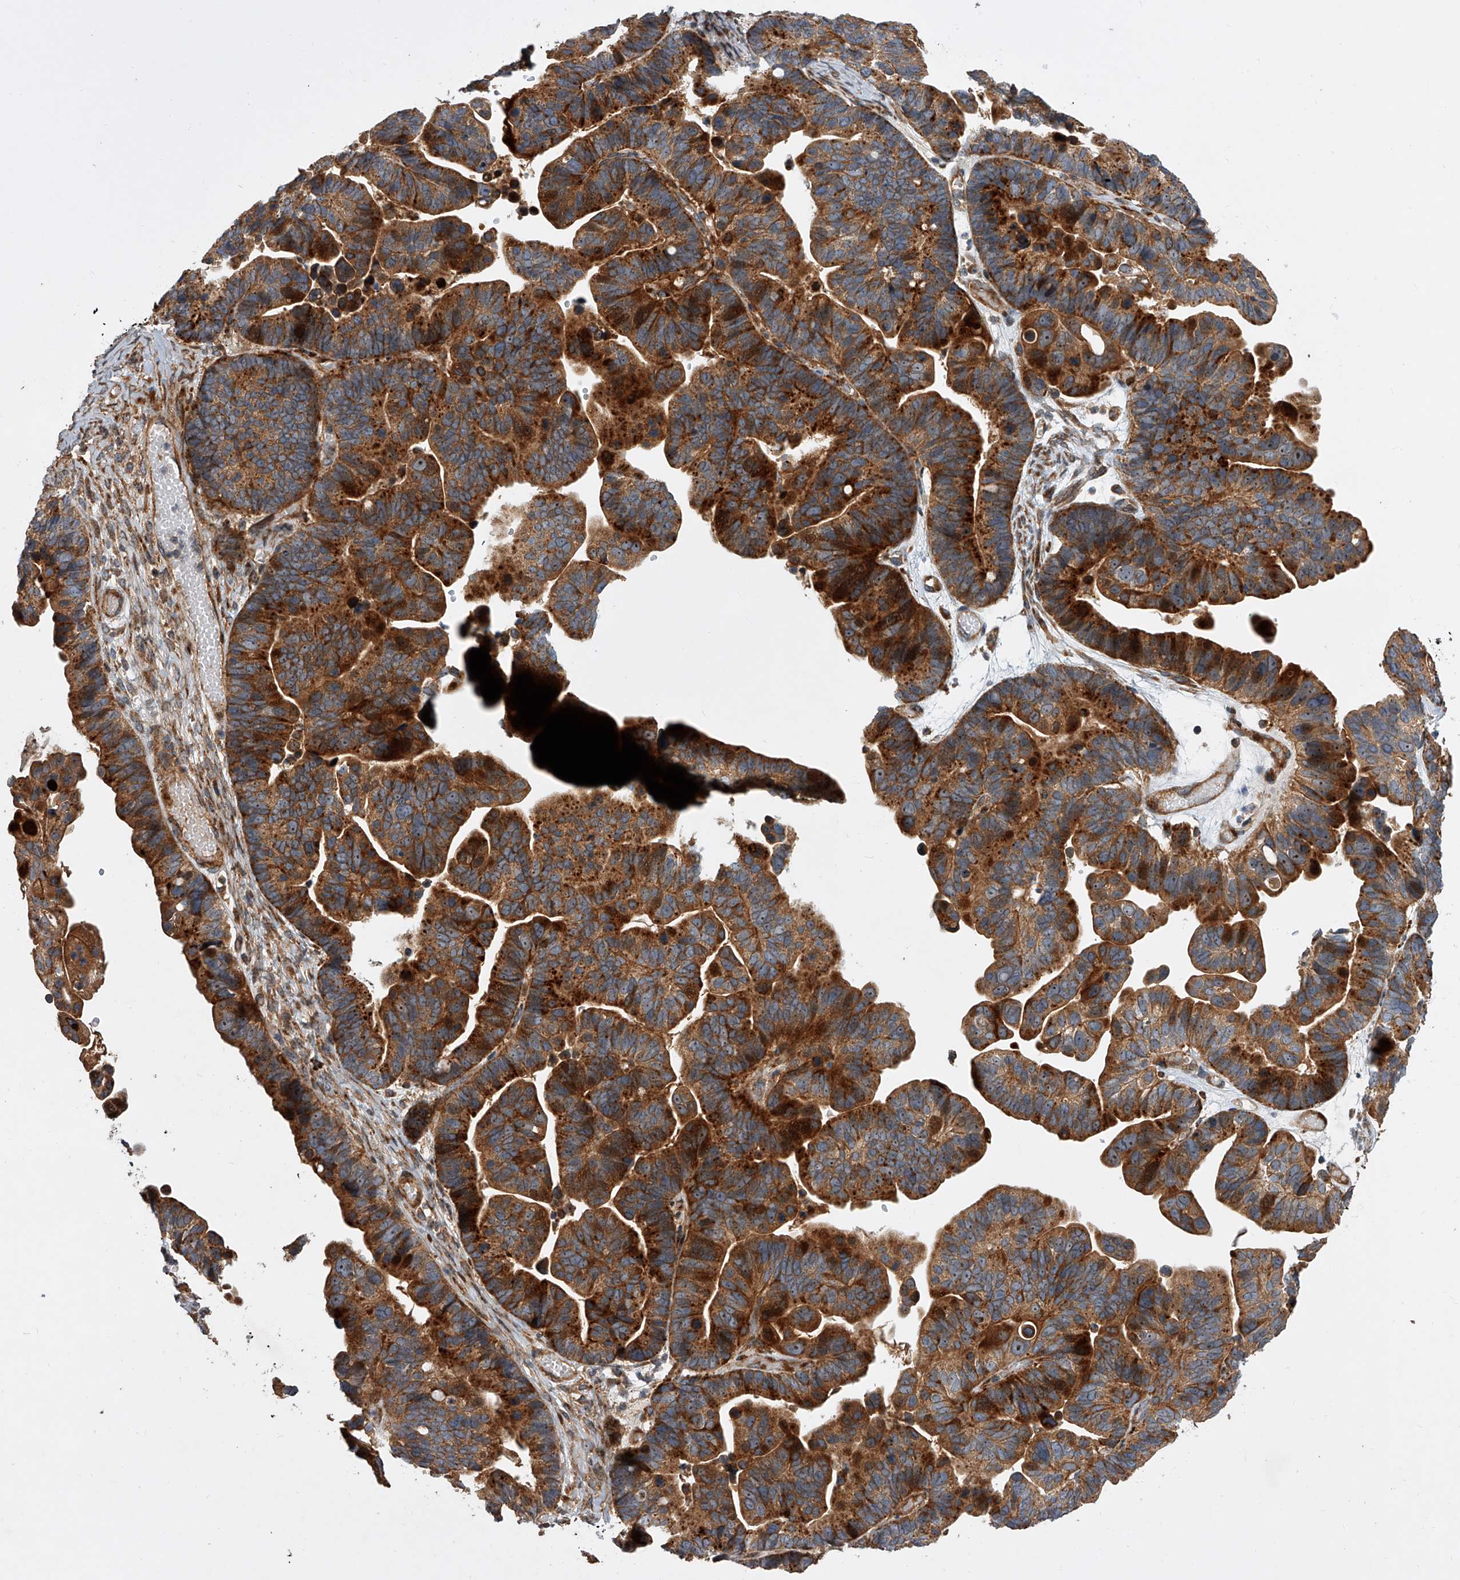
{"staining": {"intensity": "strong", "quantity": ">75%", "location": "cytoplasmic/membranous"}, "tissue": "ovarian cancer", "cell_type": "Tumor cells", "image_type": "cancer", "snomed": [{"axis": "morphology", "description": "Cystadenocarcinoma, serous, NOS"}, {"axis": "topography", "description": "Ovary"}], "caption": "Tumor cells show strong cytoplasmic/membranous positivity in approximately >75% of cells in ovarian cancer (serous cystadenocarcinoma).", "gene": "USP47", "patient": {"sex": "female", "age": 56}}